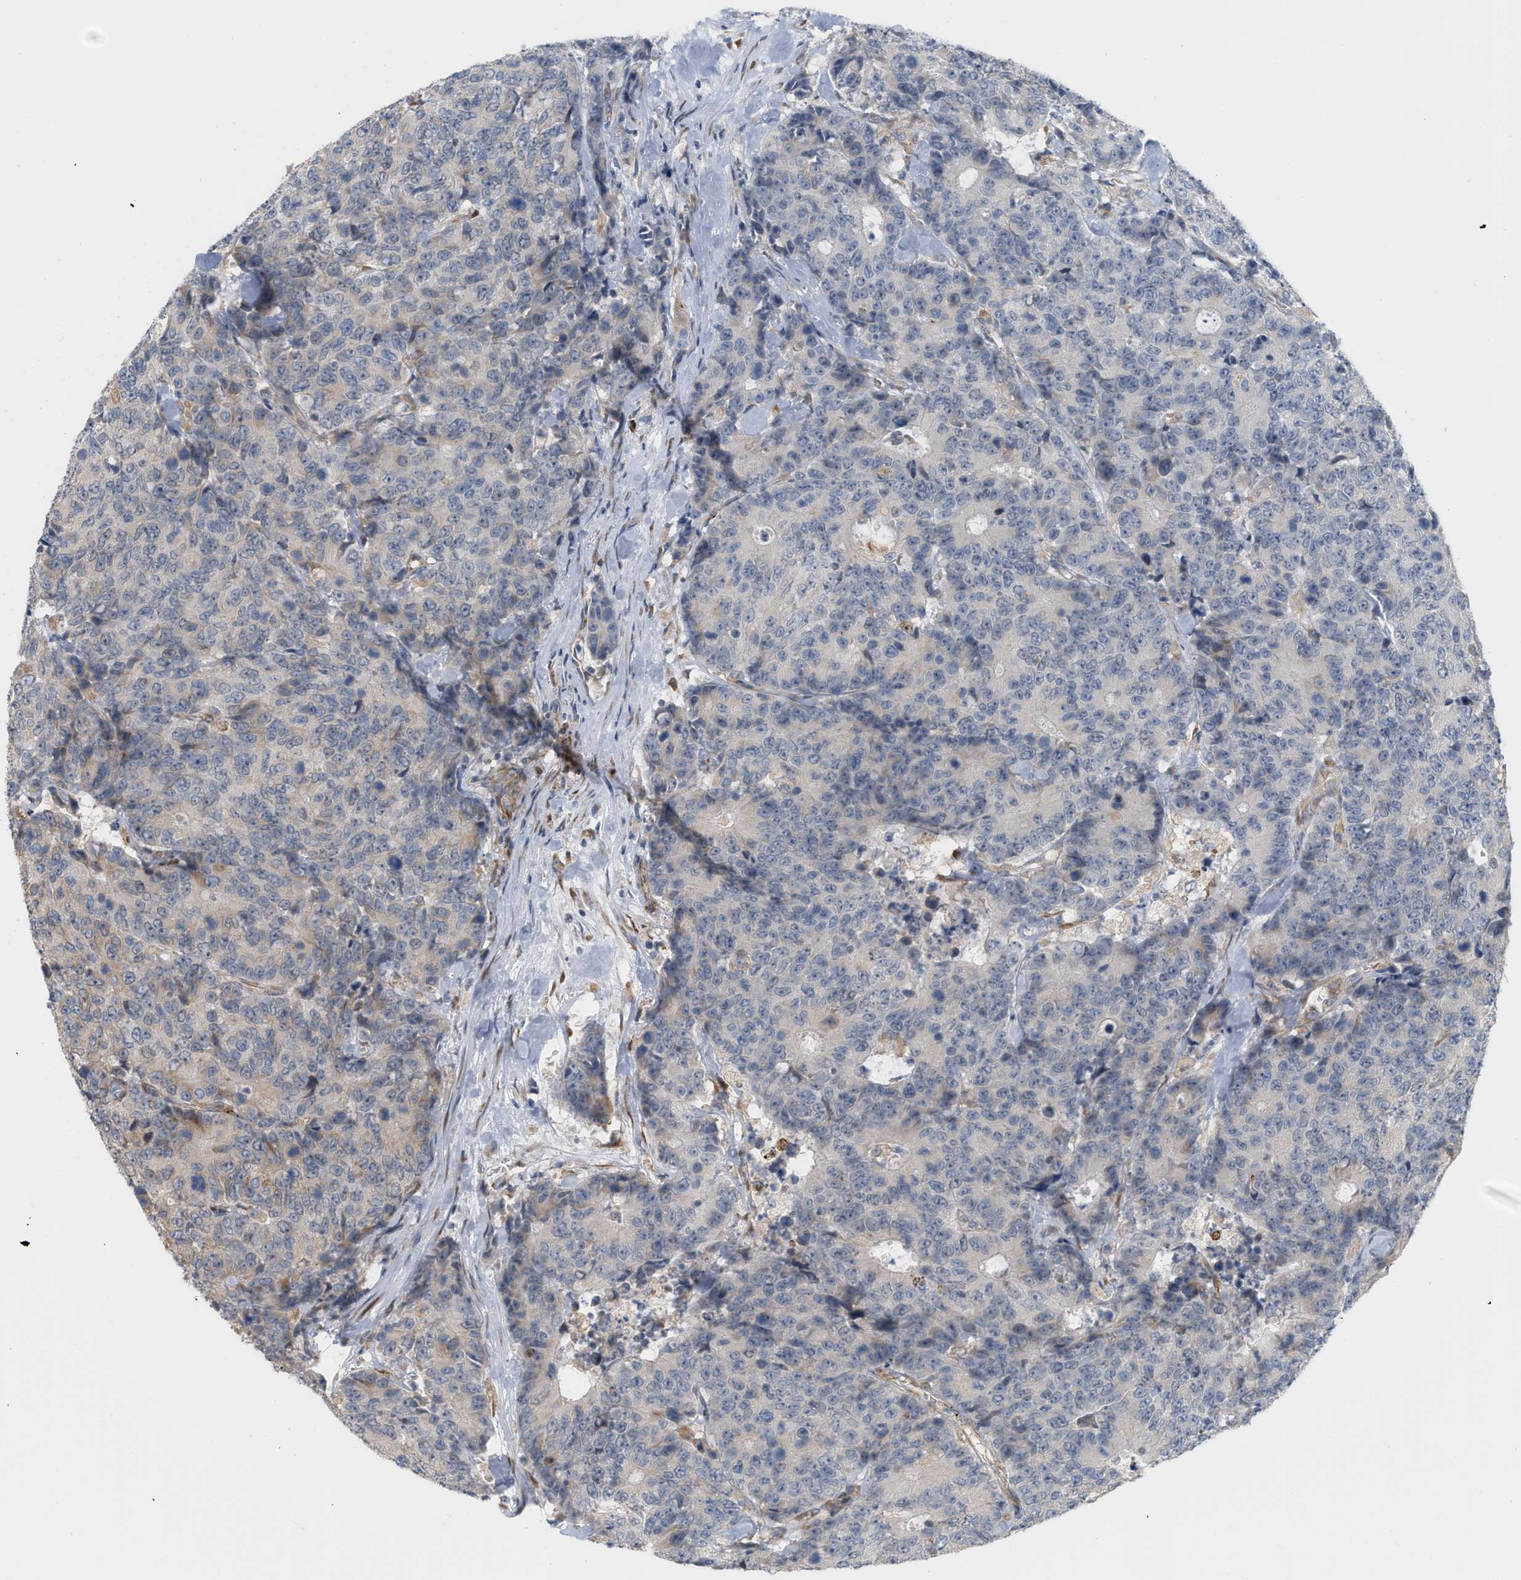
{"staining": {"intensity": "negative", "quantity": "none", "location": "none"}, "tissue": "colorectal cancer", "cell_type": "Tumor cells", "image_type": "cancer", "snomed": [{"axis": "morphology", "description": "Adenocarcinoma, NOS"}, {"axis": "topography", "description": "Colon"}], "caption": "Colorectal cancer (adenocarcinoma) was stained to show a protein in brown. There is no significant staining in tumor cells.", "gene": "SVOP", "patient": {"sex": "female", "age": 86}}